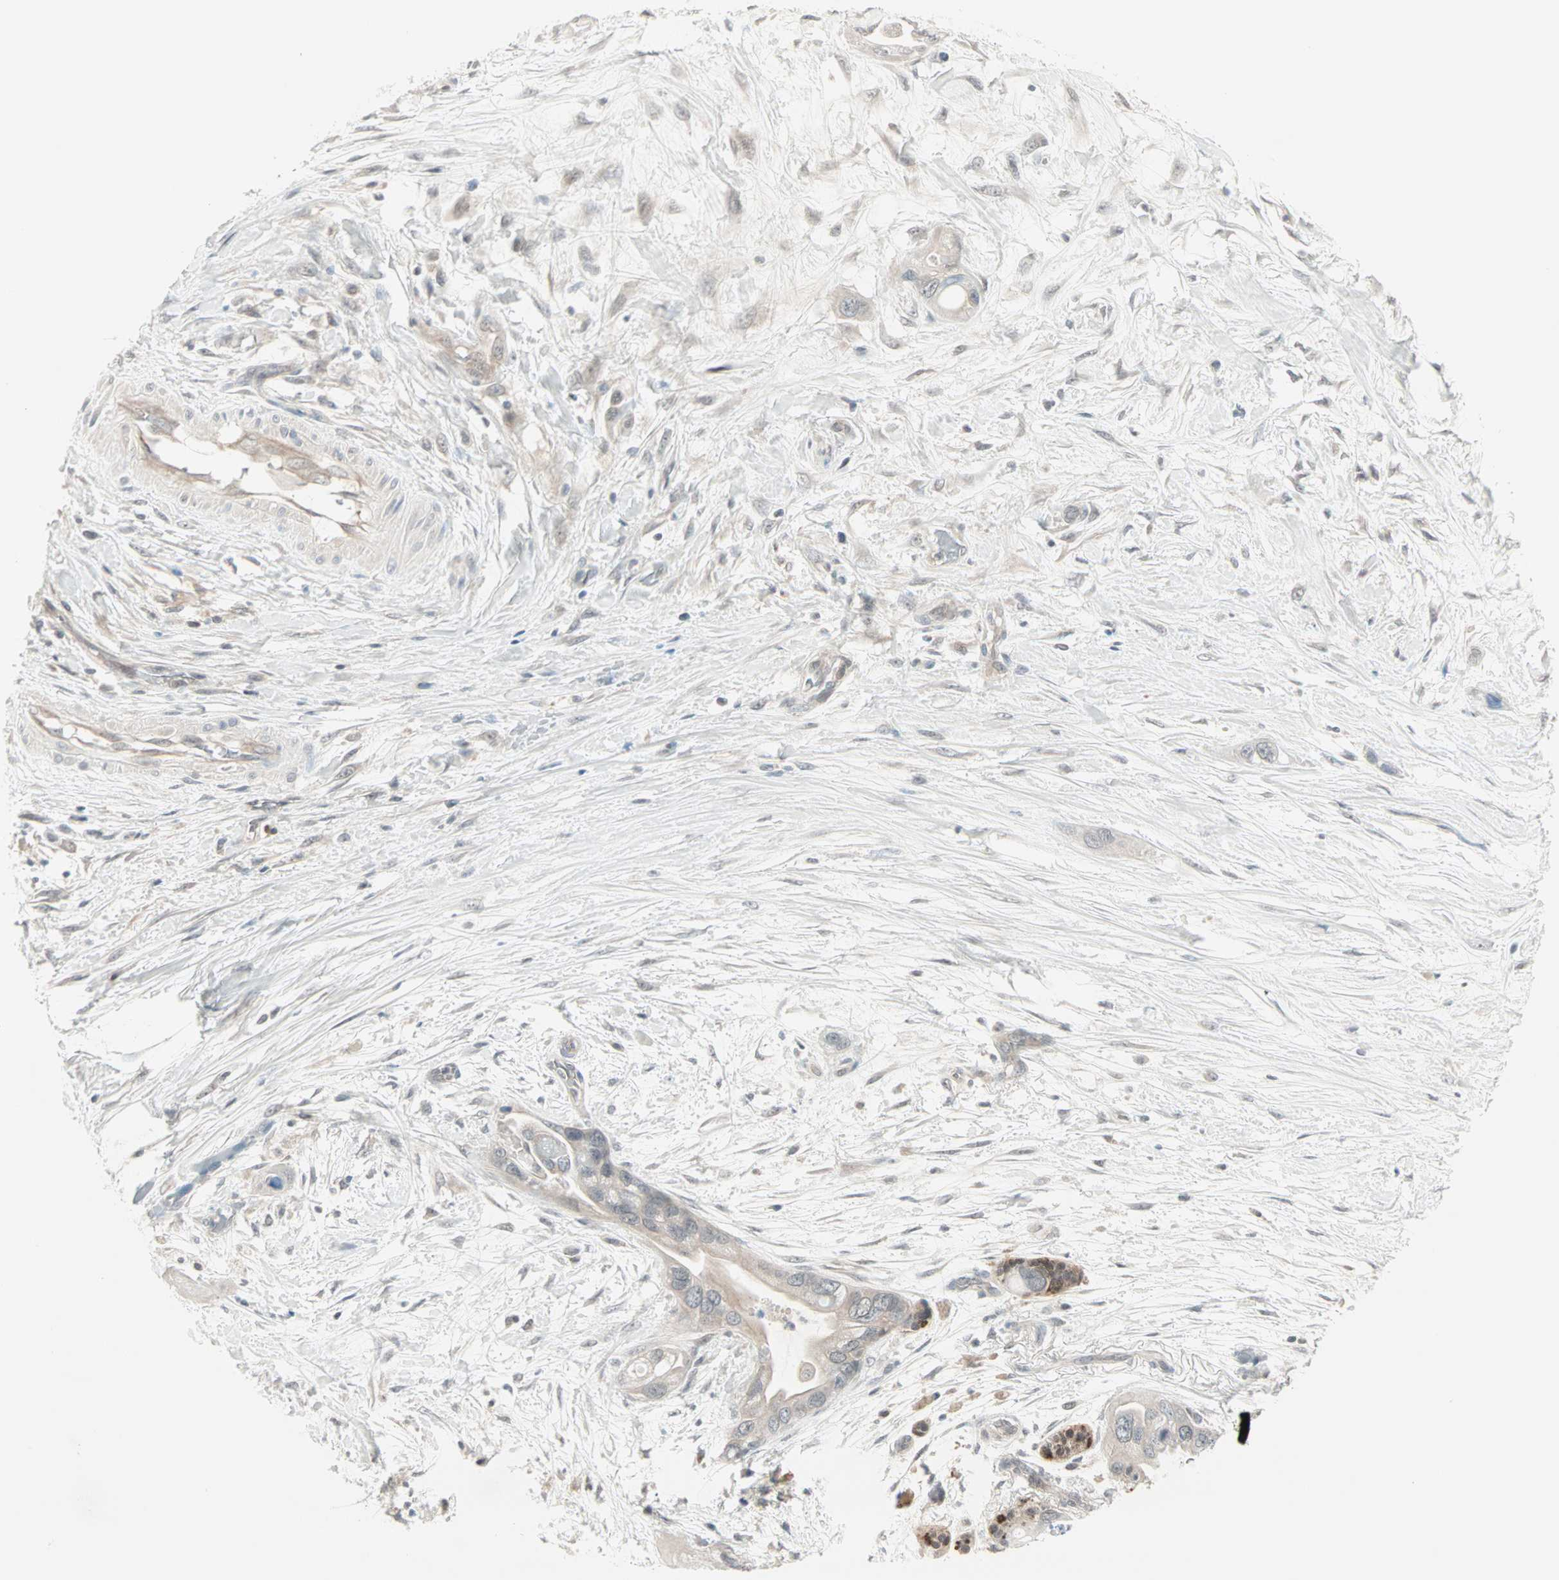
{"staining": {"intensity": "weak", "quantity": "25%-75%", "location": "cytoplasmic/membranous"}, "tissue": "pancreatic cancer", "cell_type": "Tumor cells", "image_type": "cancer", "snomed": [{"axis": "morphology", "description": "Adenocarcinoma, NOS"}, {"axis": "topography", "description": "Pancreas"}], "caption": "Pancreatic cancer stained for a protein (brown) reveals weak cytoplasmic/membranous positive positivity in about 25%-75% of tumor cells.", "gene": "PTPA", "patient": {"sex": "female", "age": 77}}